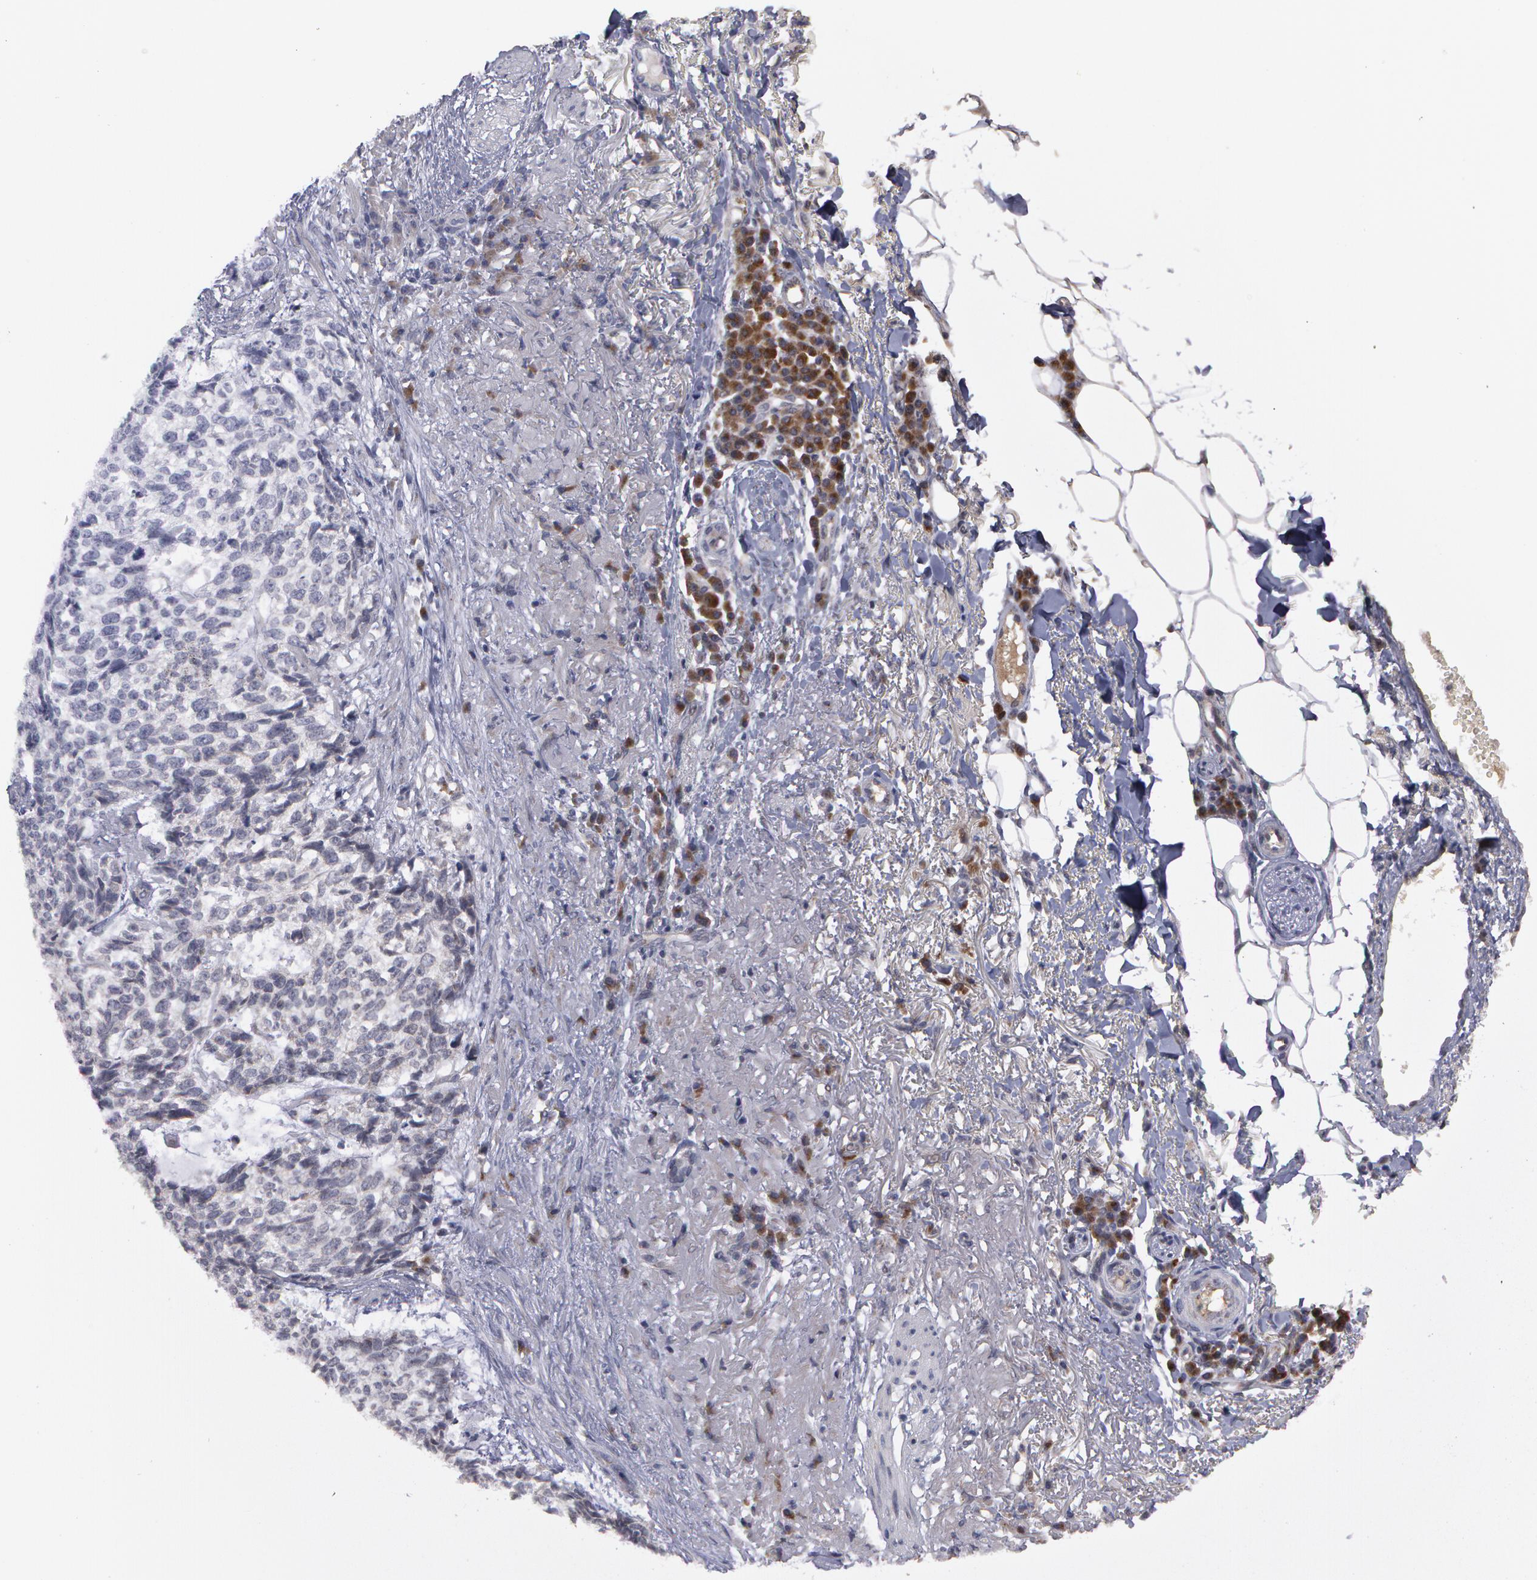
{"staining": {"intensity": "negative", "quantity": "none", "location": "none"}, "tissue": "skin cancer", "cell_type": "Tumor cells", "image_type": "cancer", "snomed": [{"axis": "morphology", "description": "Basal cell carcinoma"}, {"axis": "topography", "description": "Skin"}], "caption": "The image reveals no significant staining in tumor cells of skin cancer (basal cell carcinoma). (DAB (3,3'-diaminobenzidine) immunohistochemistry (IHC) visualized using brightfield microscopy, high magnification).", "gene": "STX5", "patient": {"sex": "female", "age": 89}}